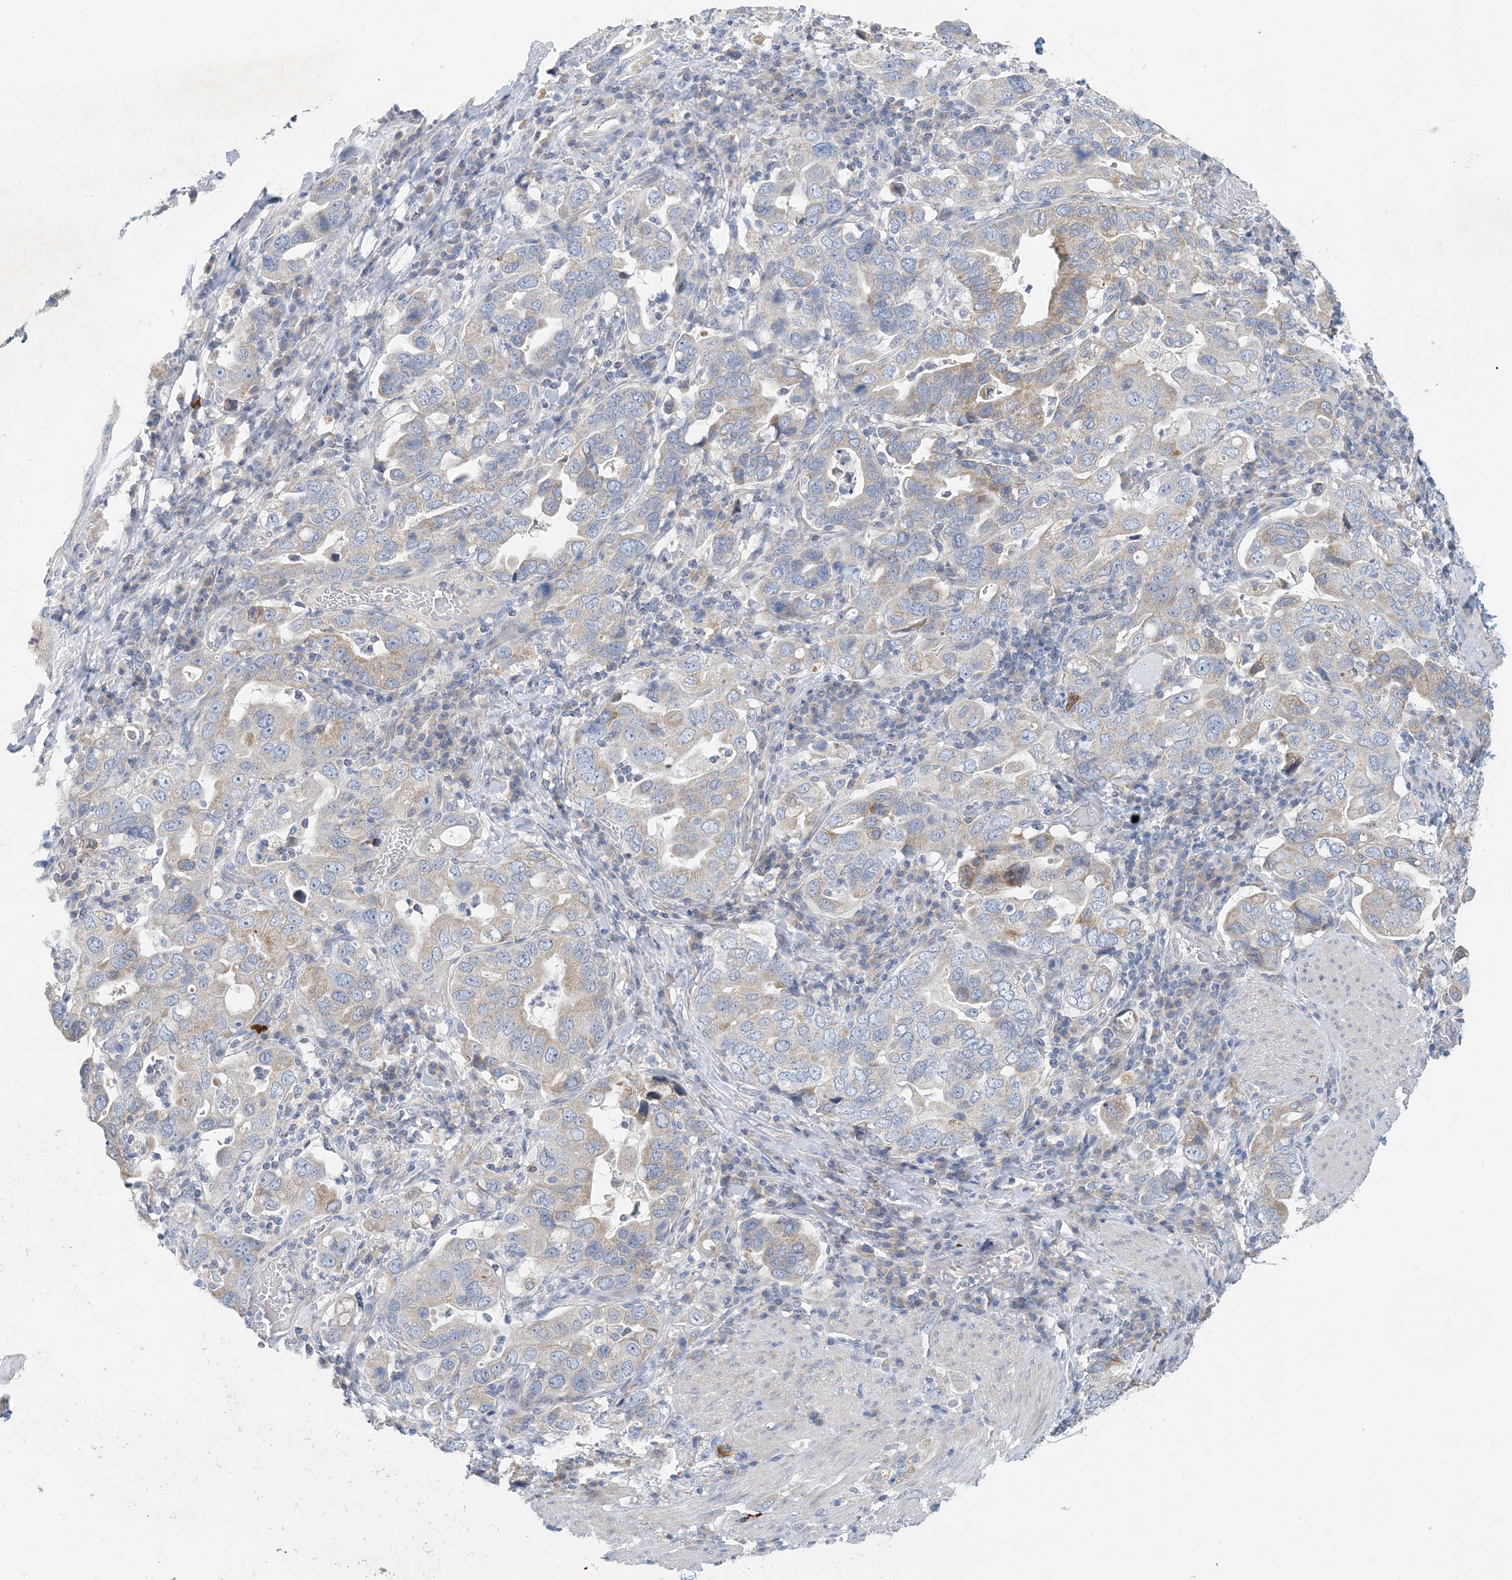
{"staining": {"intensity": "weak", "quantity": "<25%", "location": "cytoplasmic/membranous"}, "tissue": "stomach cancer", "cell_type": "Tumor cells", "image_type": "cancer", "snomed": [{"axis": "morphology", "description": "Adenocarcinoma, NOS"}, {"axis": "topography", "description": "Stomach, upper"}], "caption": "This is a photomicrograph of immunohistochemistry staining of stomach adenocarcinoma, which shows no staining in tumor cells.", "gene": "ZCCHC18", "patient": {"sex": "male", "age": 62}}